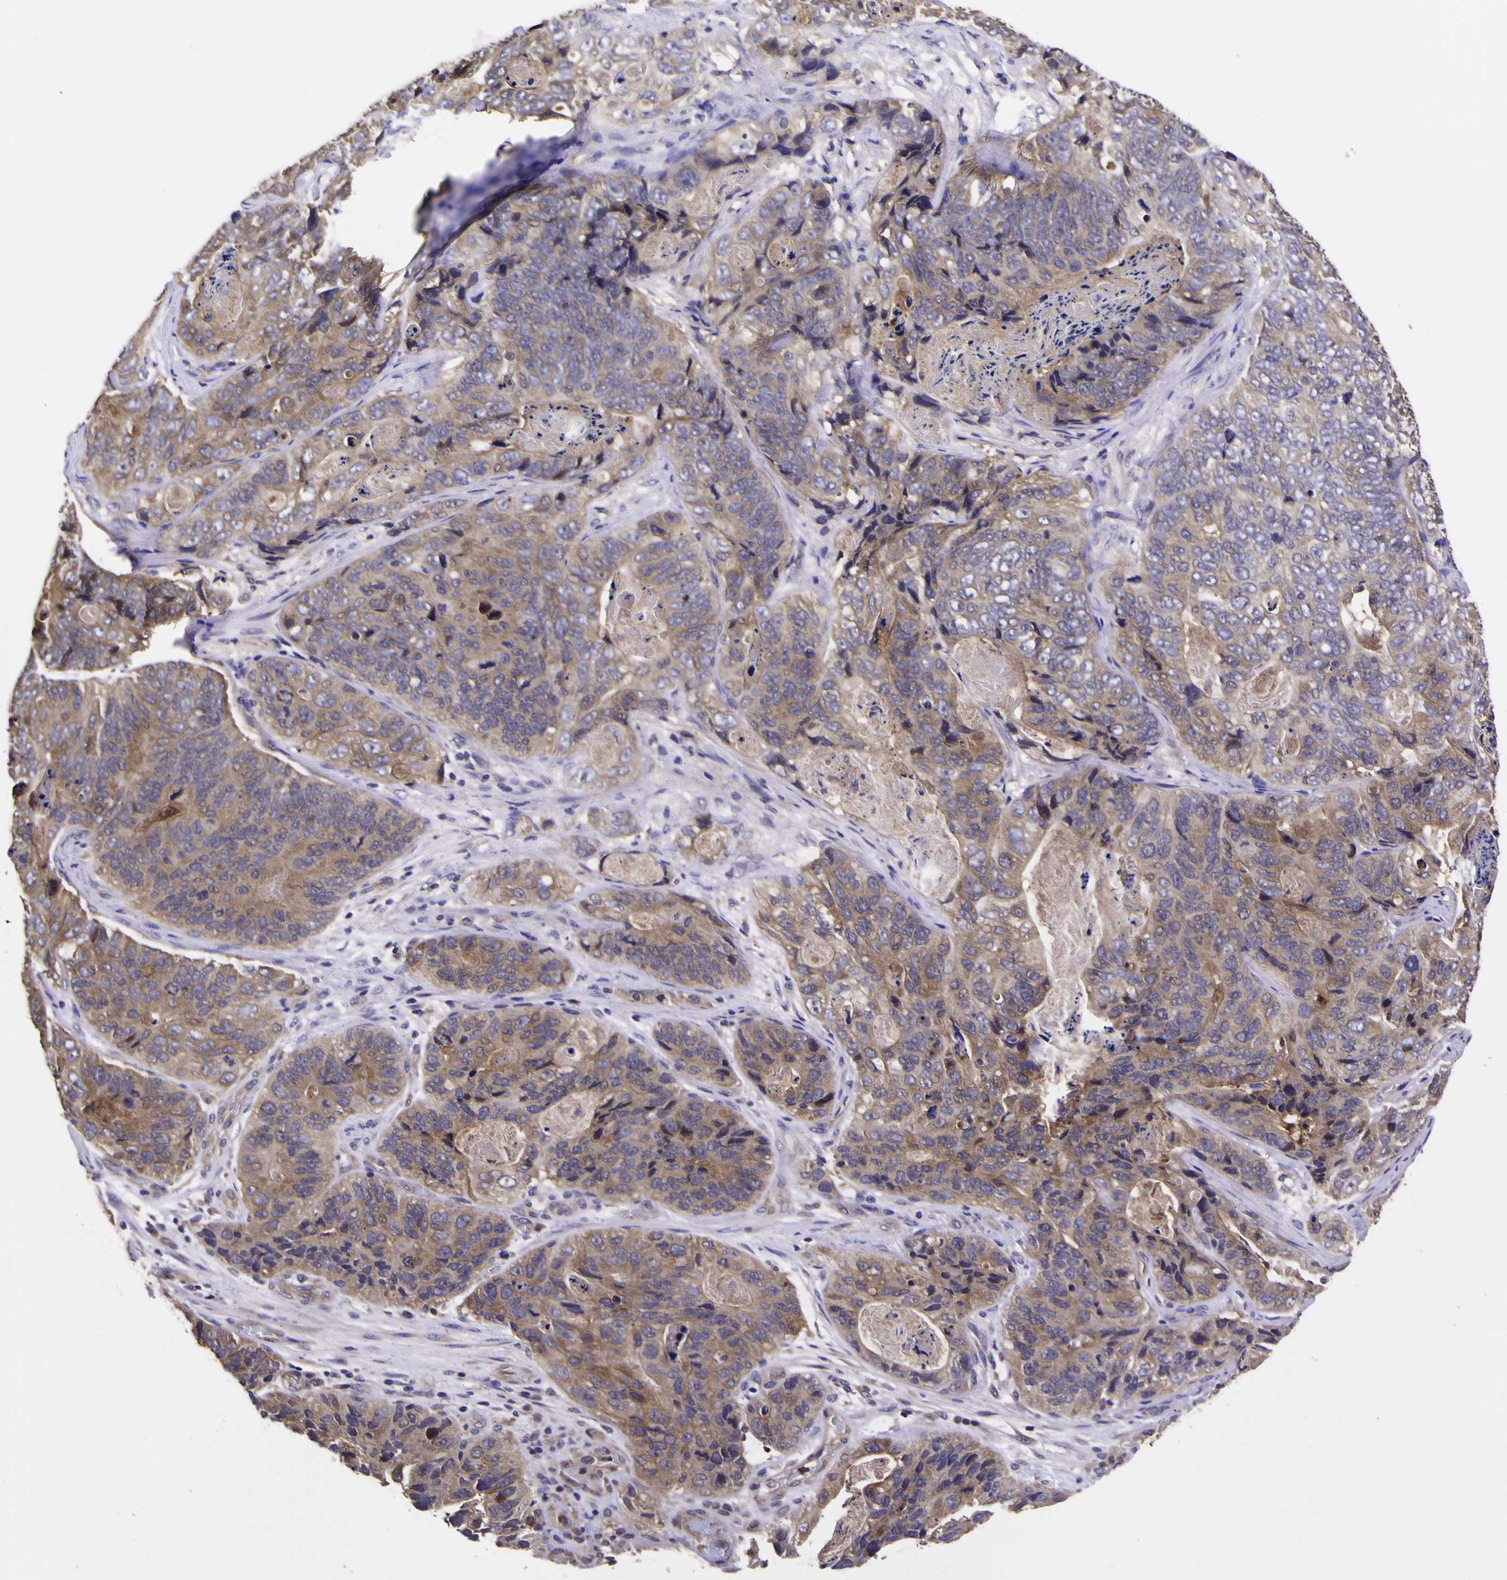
{"staining": {"intensity": "weak", "quantity": ">75%", "location": "cytoplasmic/membranous"}, "tissue": "stomach cancer", "cell_type": "Tumor cells", "image_type": "cancer", "snomed": [{"axis": "morphology", "description": "Adenocarcinoma, NOS"}, {"axis": "topography", "description": "Stomach"}], "caption": "A low amount of weak cytoplasmic/membranous positivity is identified in approximately >75% of tumor cells in stomach cancer (adenocarcinoma) tissue.", "gene": "MAPK14", "patient": {"sex": "female", "age": 89}}